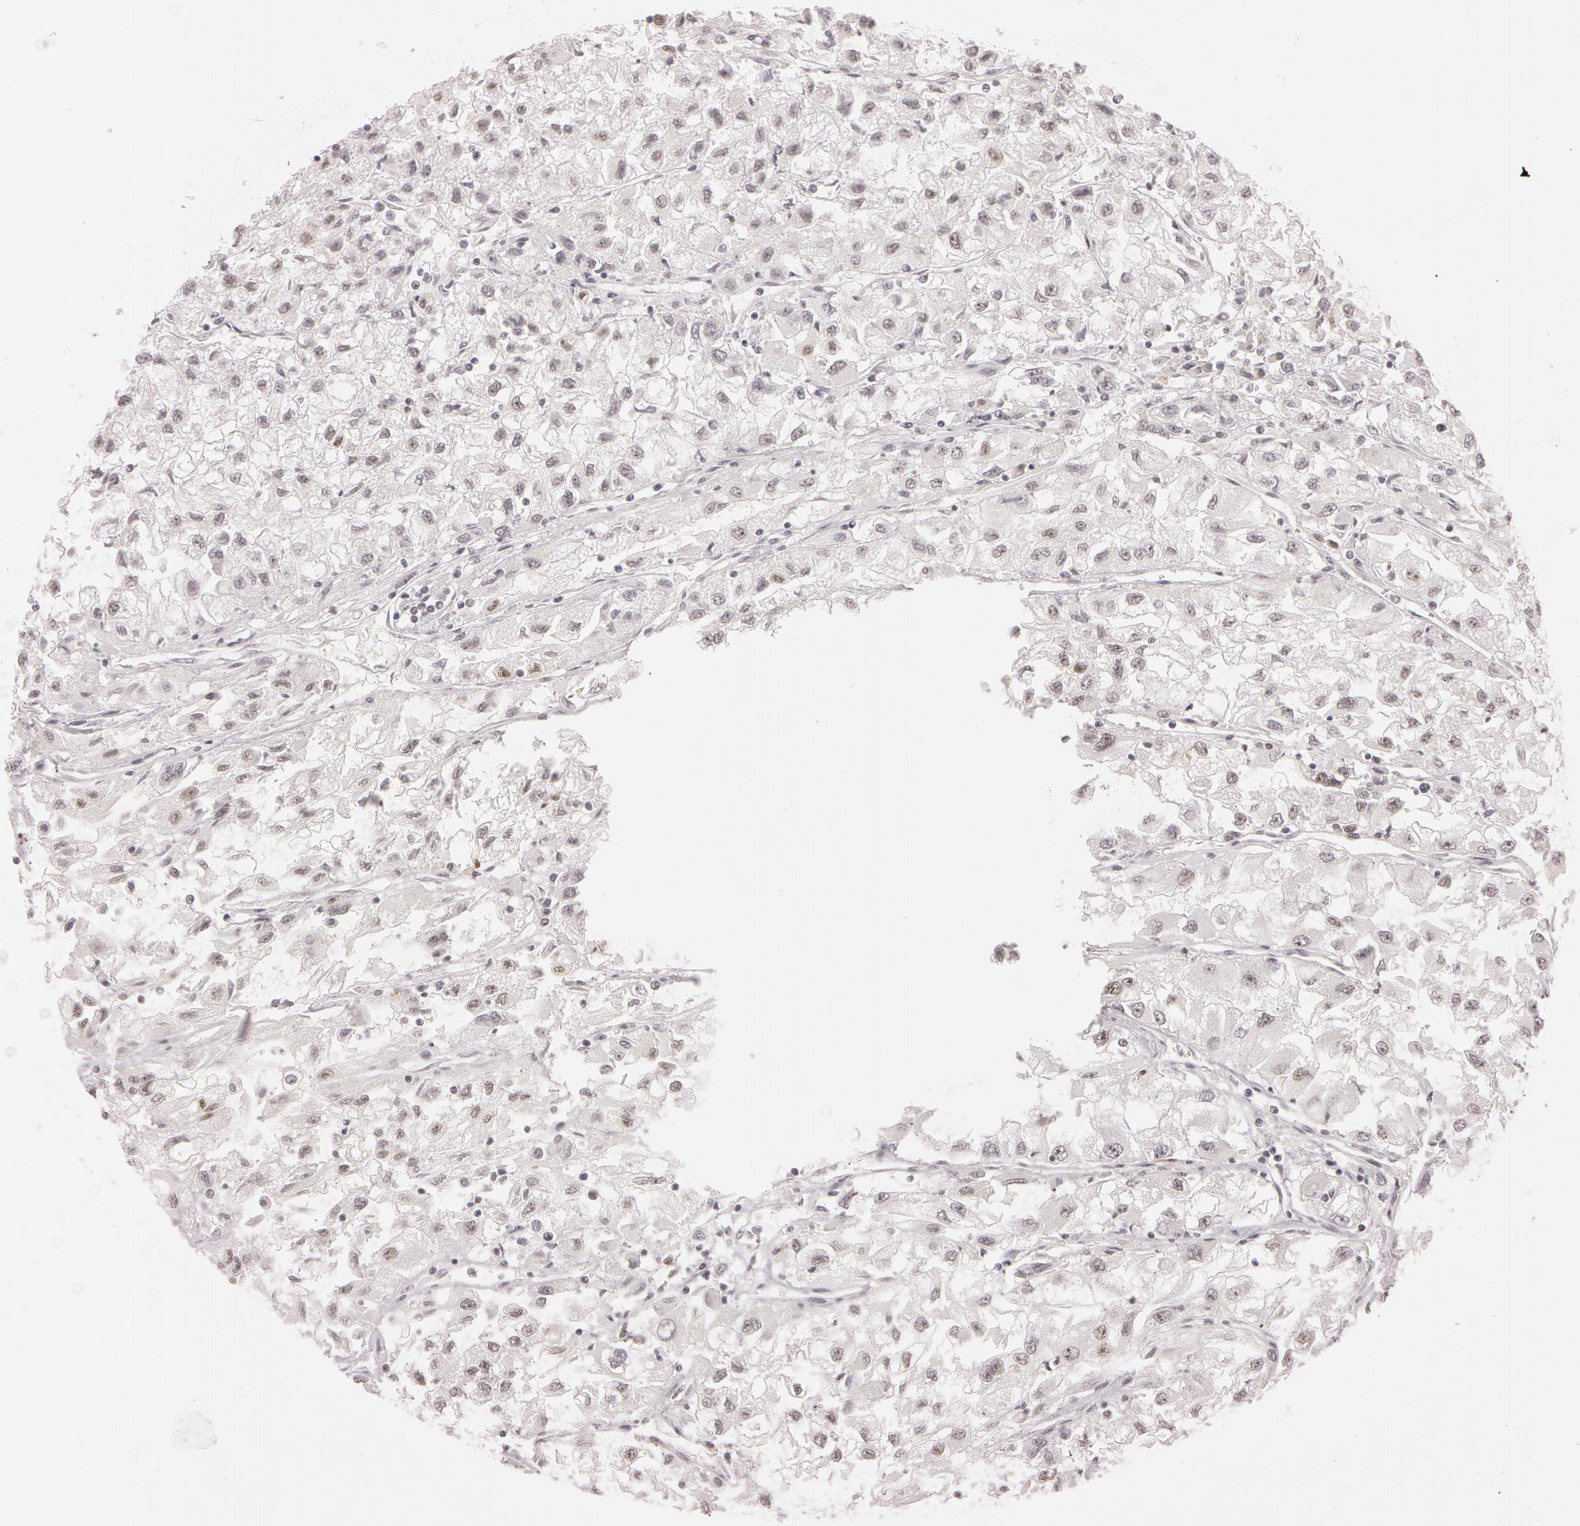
{"staining": {"intensity": "negative", "quantity": "none", "location": "none"}, "tissue": "renal cancer", "cell_type": "Tumor cells", "image_type": "cancer", "snomed": [{"axis": "morphology", "description": "Adenocarcinoma, NOS"}, {"axis": "topography", "description": "Kidney"}], "caption": "An immunohistochemistry (IHC) photomicrograph of renal adenocarcinoma is shown. There is no staining in tumor cells of renal adenocarcinoma.", "gene": "FBL", "patient": {"sex": "male", "age": 59}}